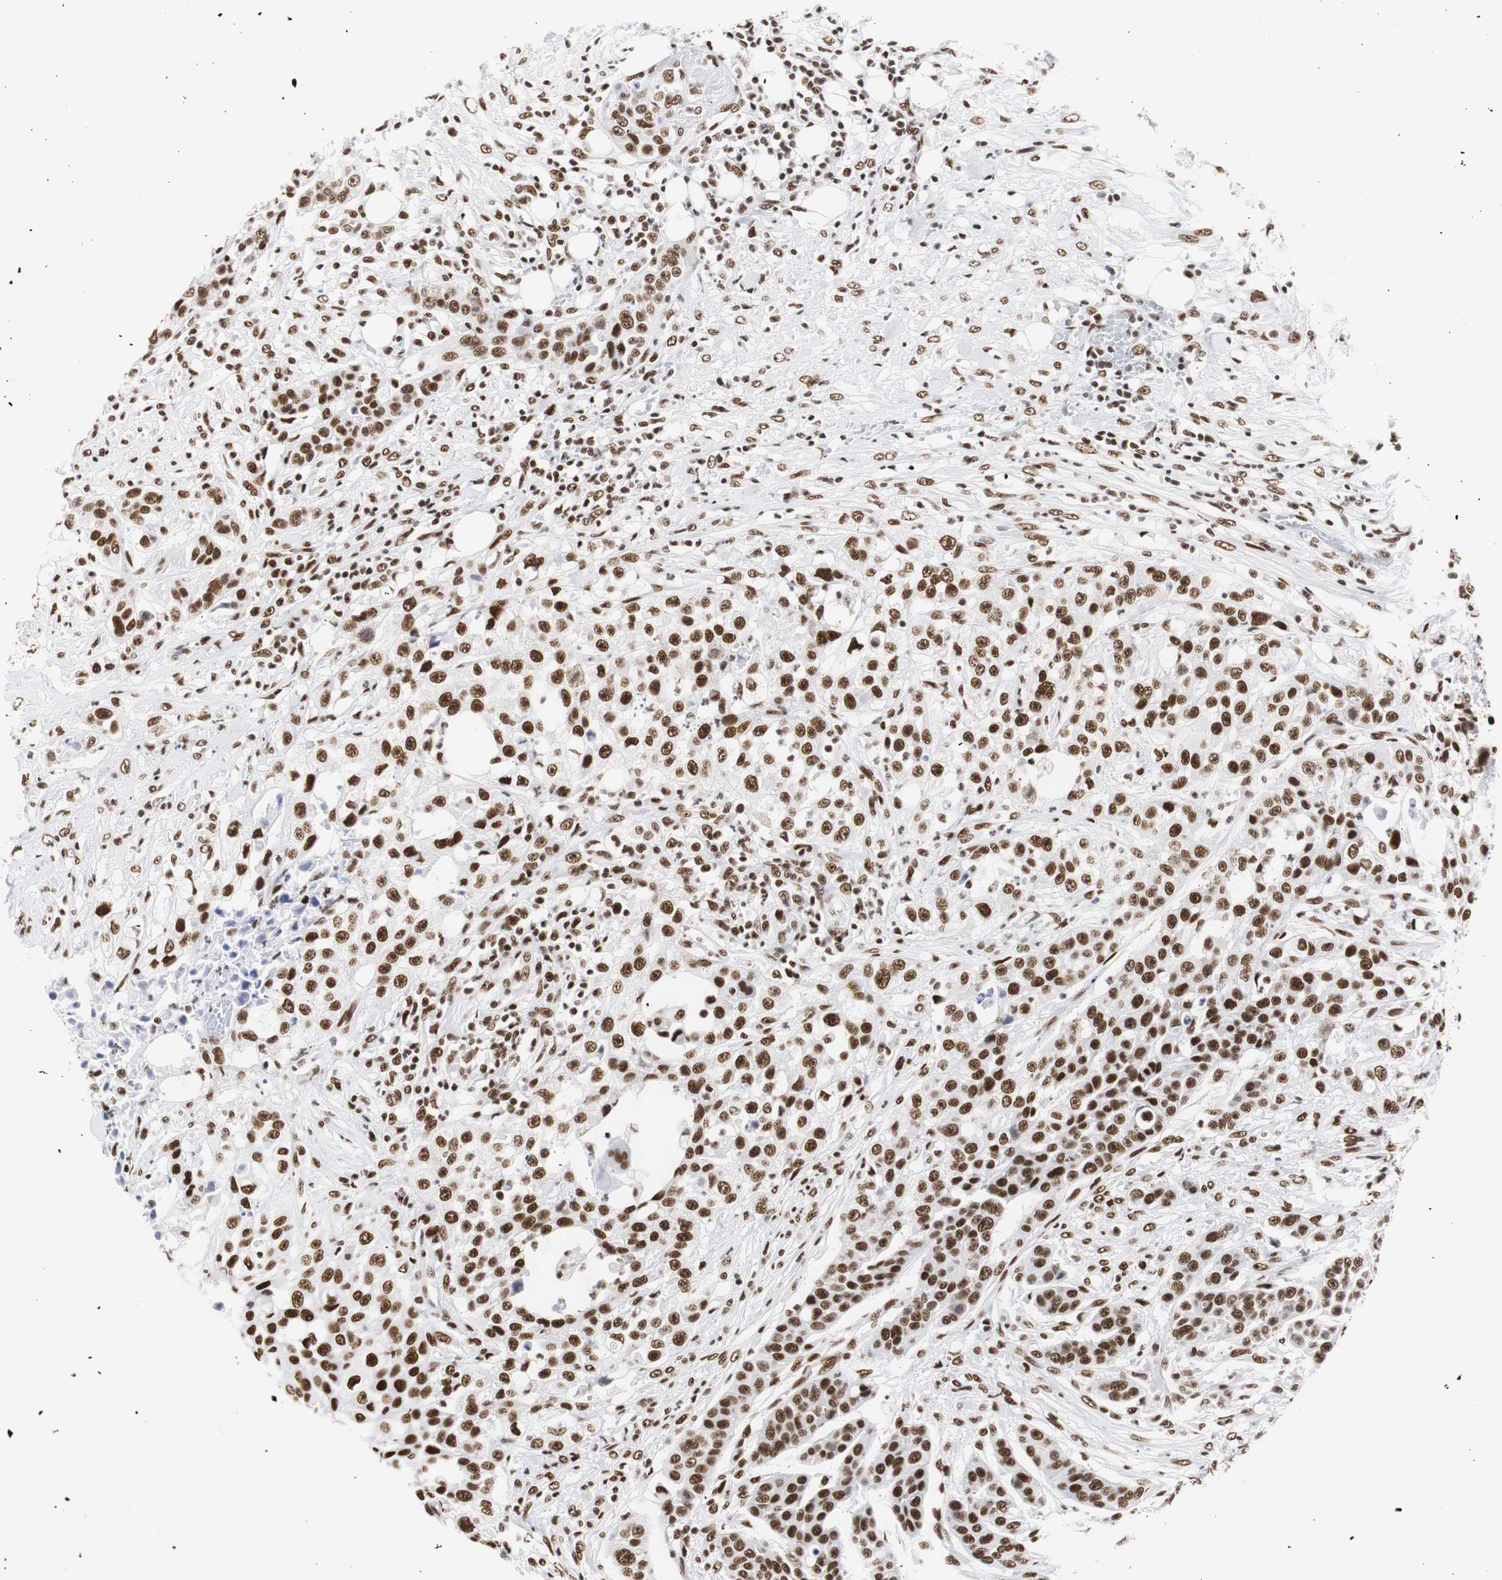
{"staining": {"intensity": "strong", "quantity": ">75%", "location": "nuclear"}, "tissue": "urothelial cancer", "cell_type": "Tumor cells", "image_type": "cancer", "snomed": [{"axis": "morphology", "description": "Urothelial carcinoma, High grade"}, {"axis": "topography", "description": "Urinary bladder"}], "caption": "A brown stain highlights strong nuclear positivity of a protein in urothelial cancer tumor cells.", "gene": "HNRNPH2", "patient": {"sex": "male", "age": 74}}